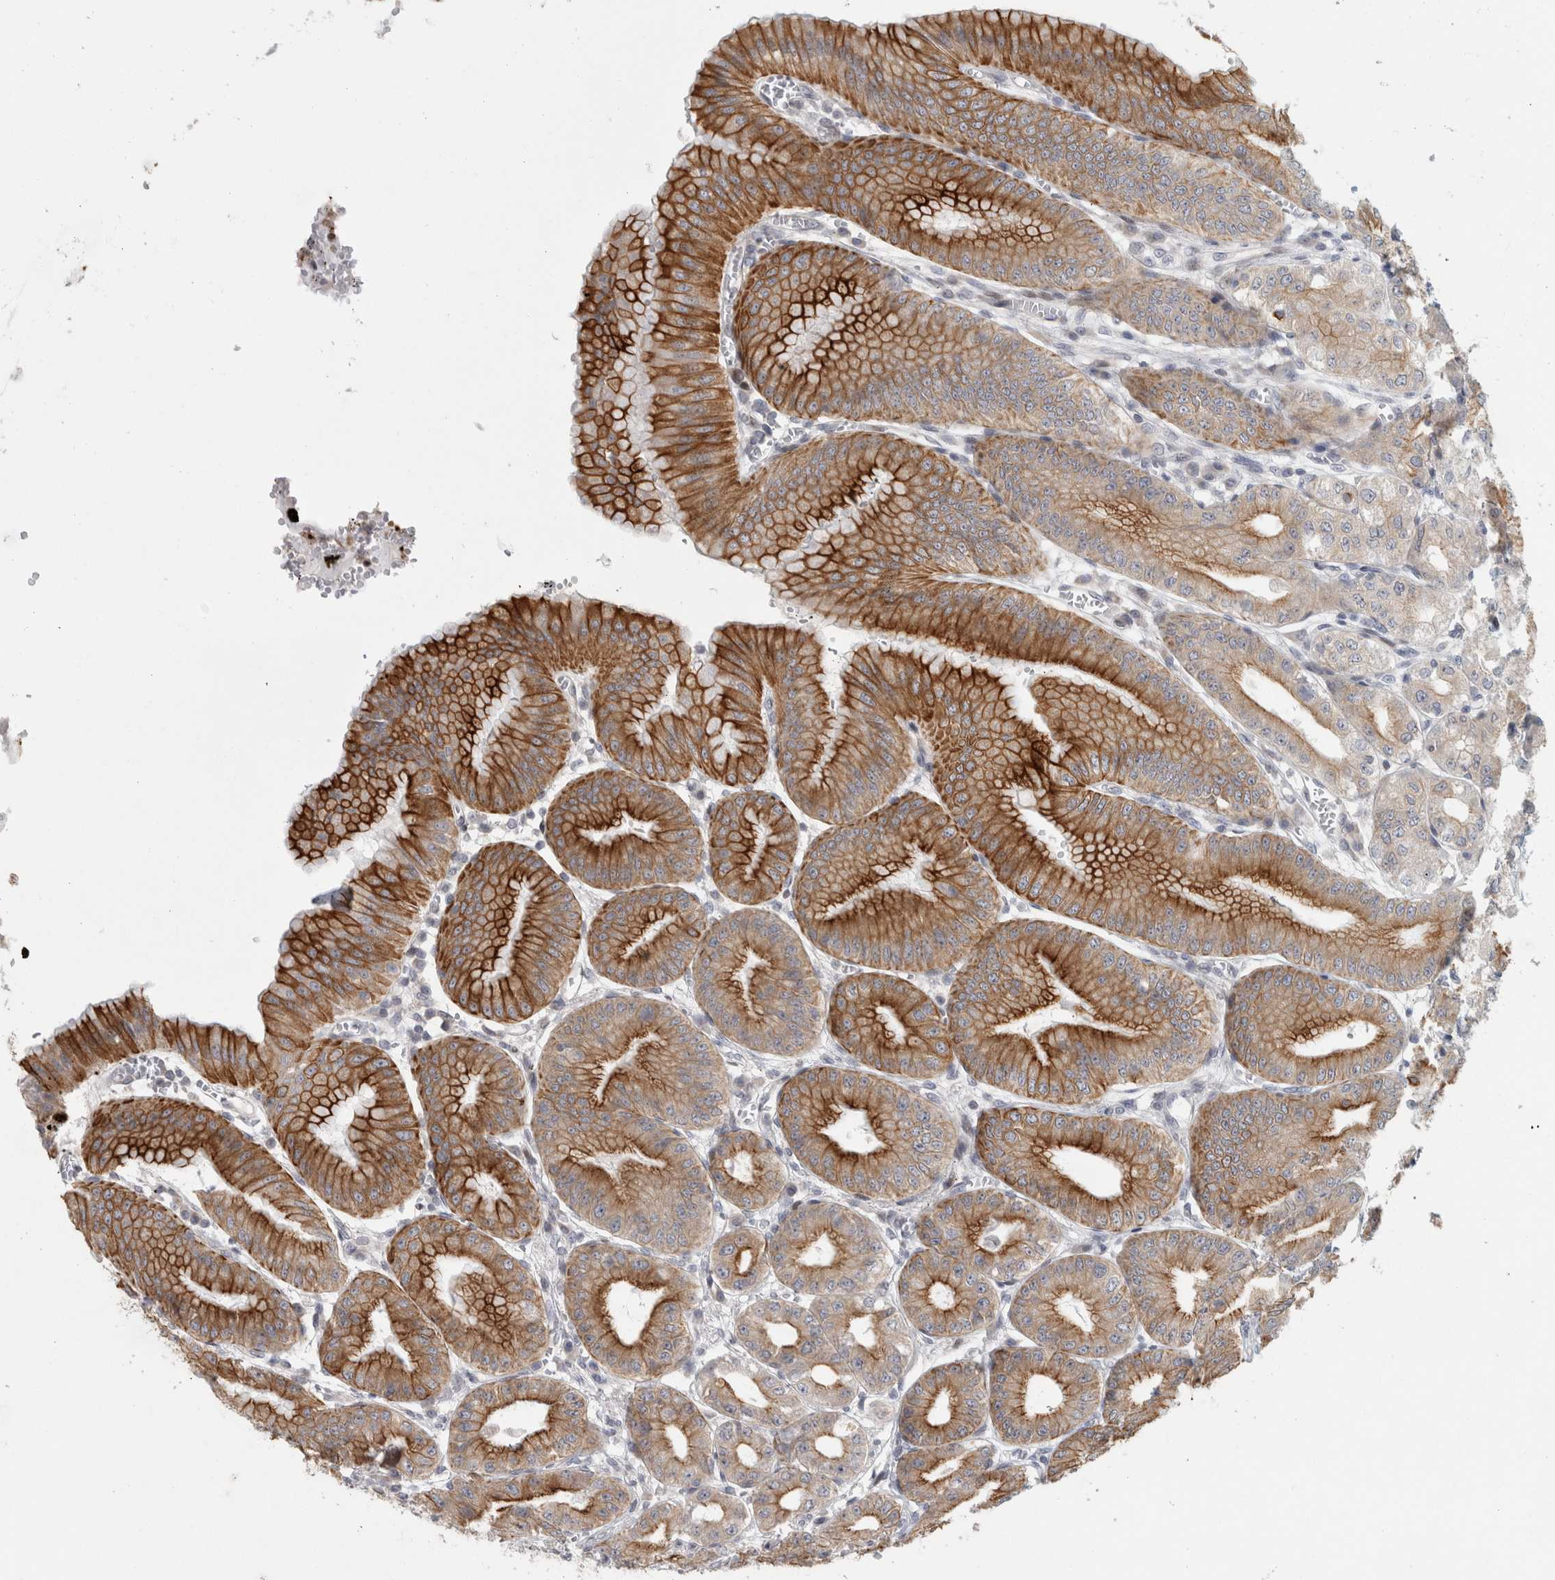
{"staining": {"intensity": "strong", "quantity": "25%-75%", "location": "cytoplasmic/membranous"}, "tissue": "stomach", "cell_type": "Glandular cells", "image_type": "normal", "snomed": [{"axis": "morphology", "description": "Normal tissue, NOS"}, {"axis": "topography", "description": "Stomach, lower"}], "caption": "Protein analysis of unremarkable stomach displays strong cytoplasmic/membranous positivity in approximately 25%-75% of glandular cells. (DAB IHC with brightfield microscopy, high magnification).", "gene": "UTP25", "patient": {"sex": "male", "age": 71}}